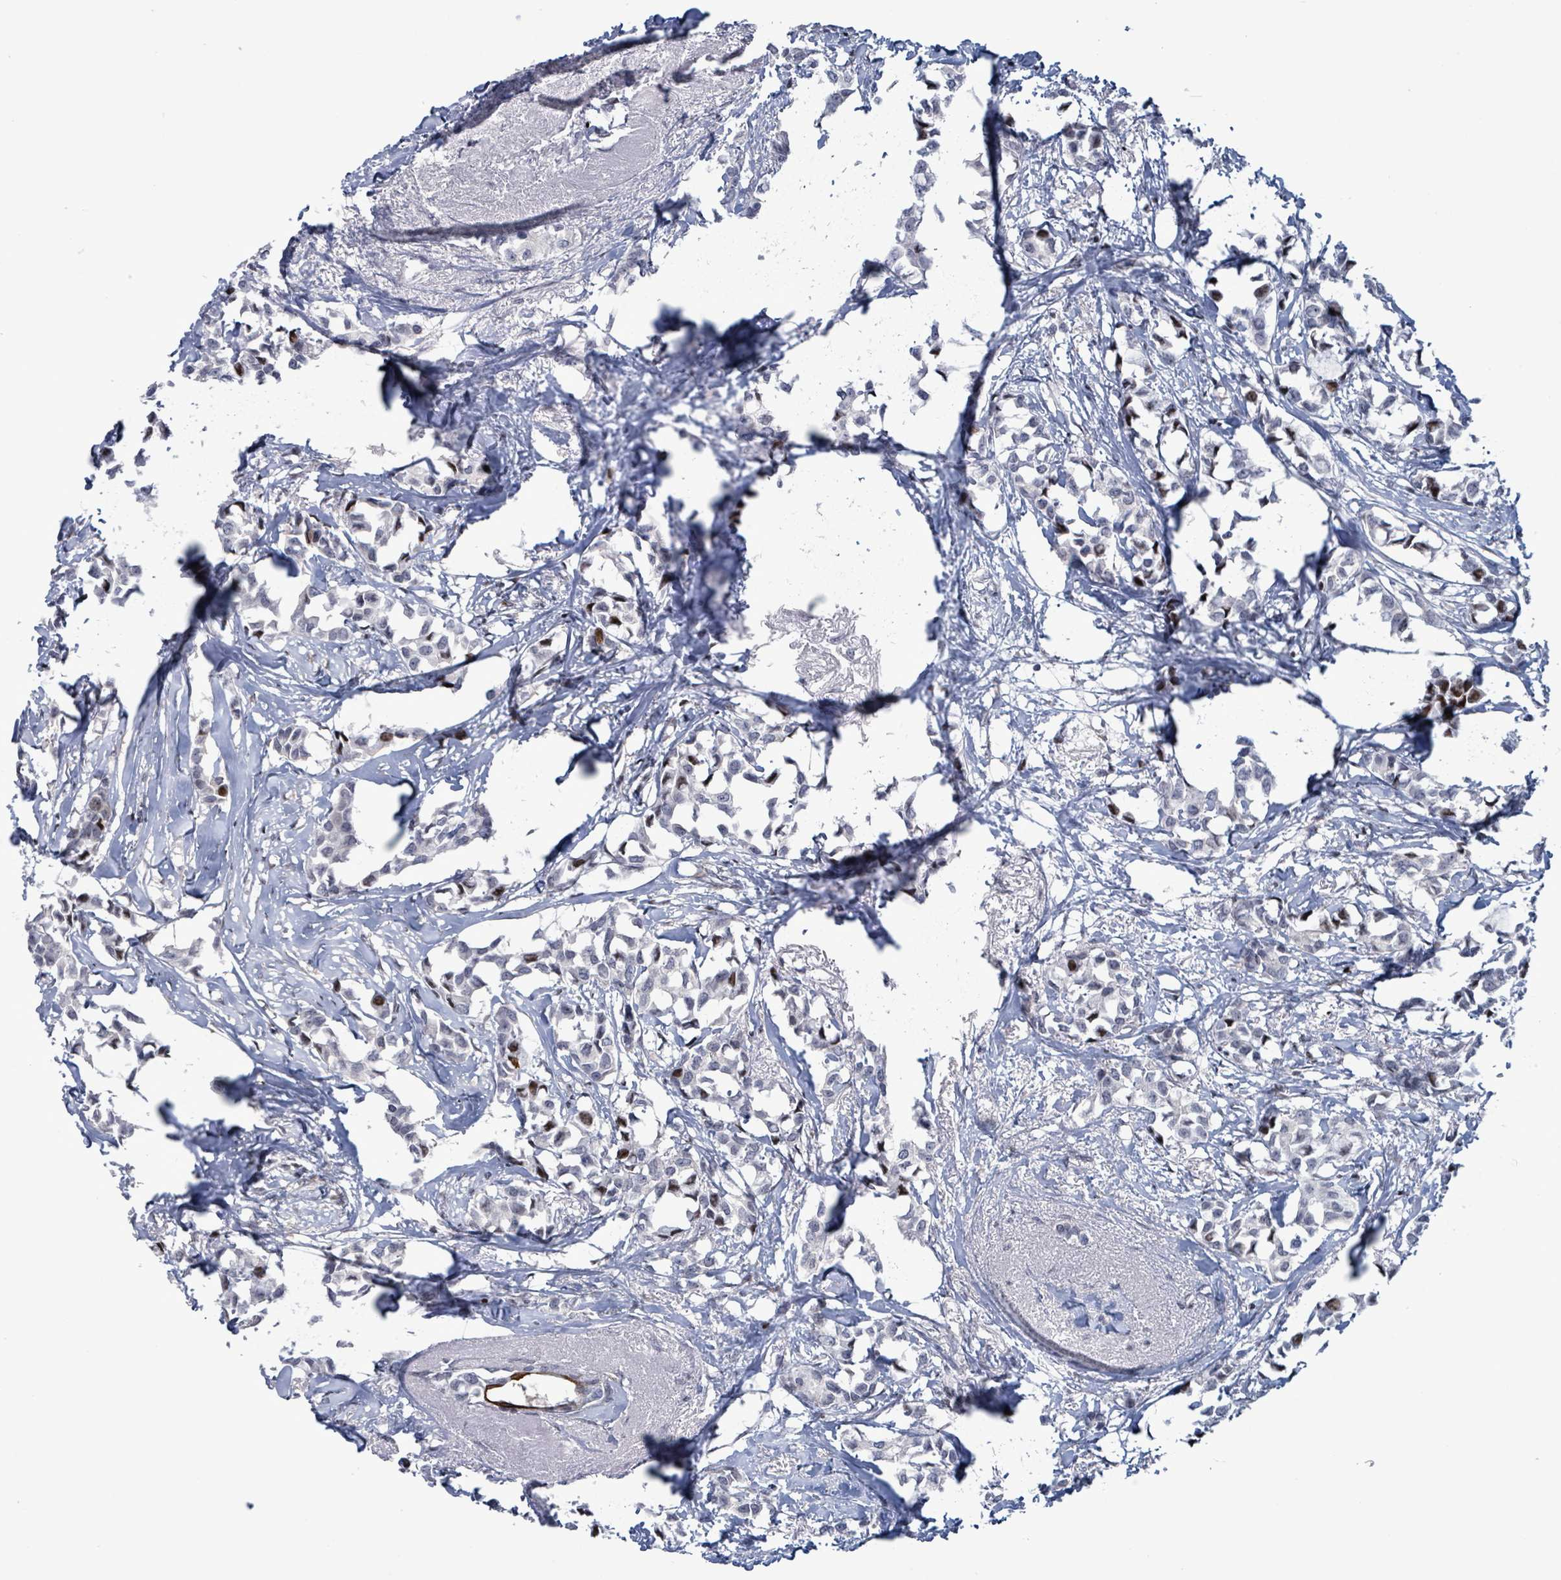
{"staining": {"intensity": "moderate", "quantity": "<25%", "location": "nuclear"}, "tissue": "breast cancer", "cell_type": "Tumor cells", "image_type": "cancer", "snomed": [{"axis": "morphology", "description": "Duct carcinoma"}, {"axis": "topography", "description": "Breast"}], "caption": "Protein staining of breast cancer (invasive ductal carcinoma) tissue demonstrates moderate nuclear staining in about <25% of tumor cells.", "gene": "FNDC4", "patient": {"sex": "female", "age": 73}}